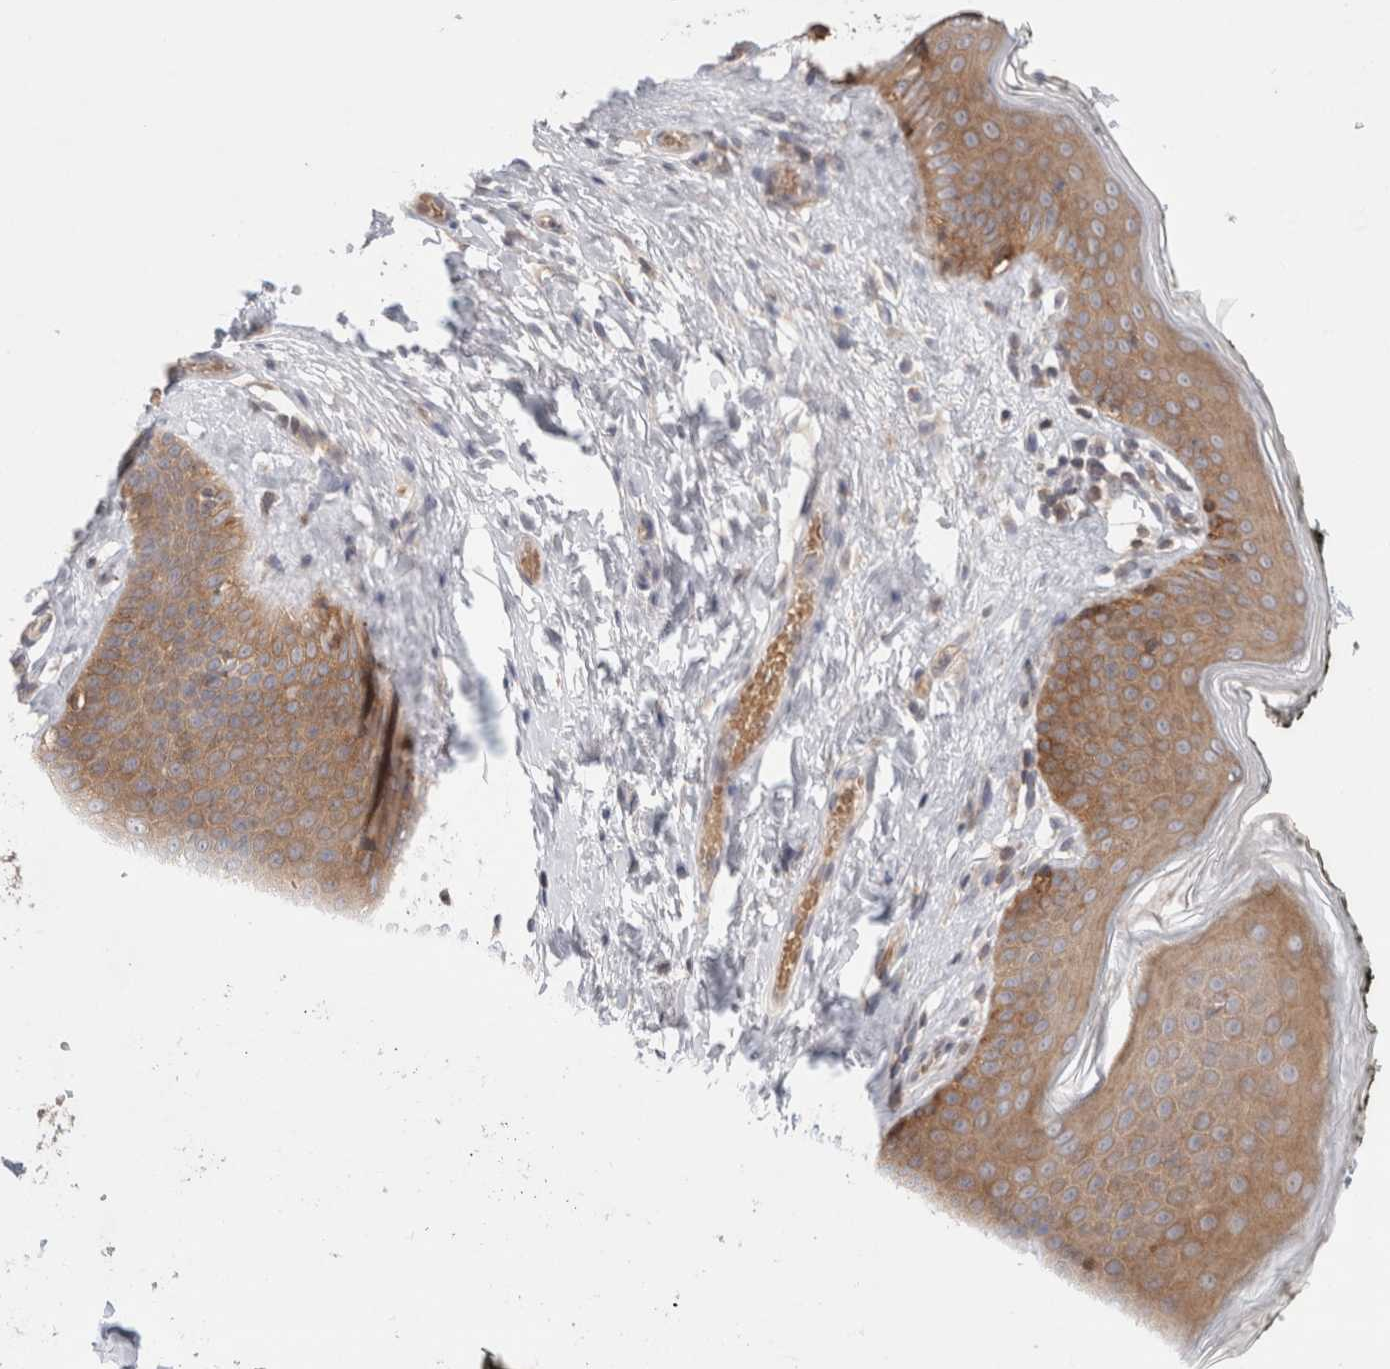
{"staining": {"intensity": "moderate", "quantity": ">75%", "location": "cytoplasmic/membranous"}, "tissue": "skin", "cell_type": "Epidermal cells", "image_type": "normal", "snomed": [{"axis": "morphology", "description": "Normal tissue, NOS"}, {"axis": "morphology", "description": "Inflammation, NOS"}, {"axis": "topography", "description": "Vulva"}], "caption": "High-power microscopy captured an immunohistochemistry (IHC) histopathology image of unremarkable skin, revealing moderate cytoplasmic/membranous positivity in about >75% of epidermal cells.", "gene": "KLHL14", "patient": {"sex": "female", "age": 84}}